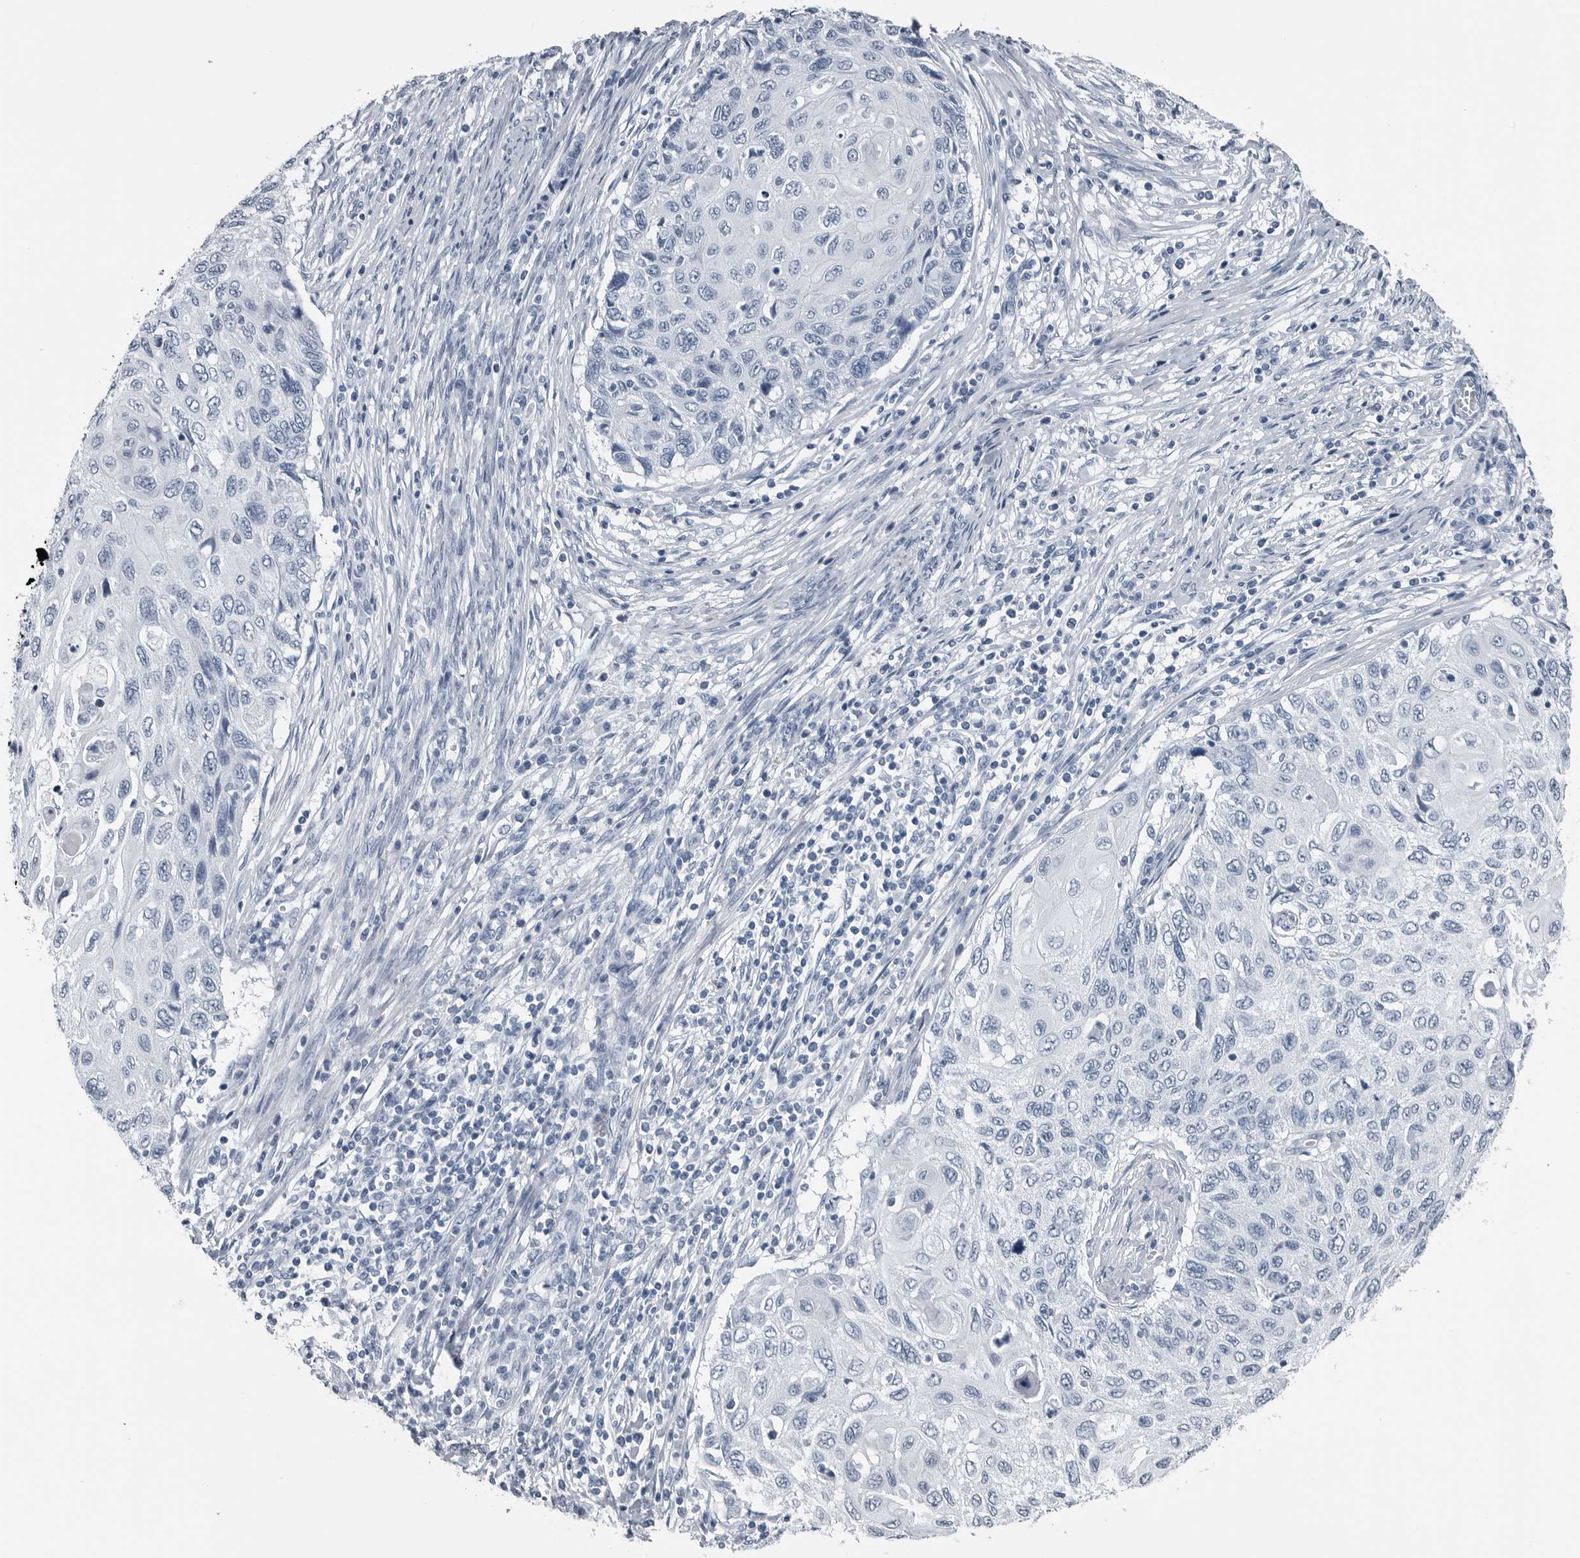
{"staining": {"intensity": "negative", "quantity": "none", "location": "none"}, "tissue": "cervical cancer", "cell_type": "Tumor cells", "image_type": "cancer", "snomed": [{"axis": "morphology", "description": "Squamous cell carcinoma, NOS"}, {"axis": "topography", "description": "Cervix"}], "caption": "Immunohistochemistry histopathology image of neoplastic tissue: human cervical squamous cell carcinoma stained with DAB reveals no significant protein staining in tumor cells.", "gene": "SPINK1", "patient": {"sex": "female", "age": 70}}